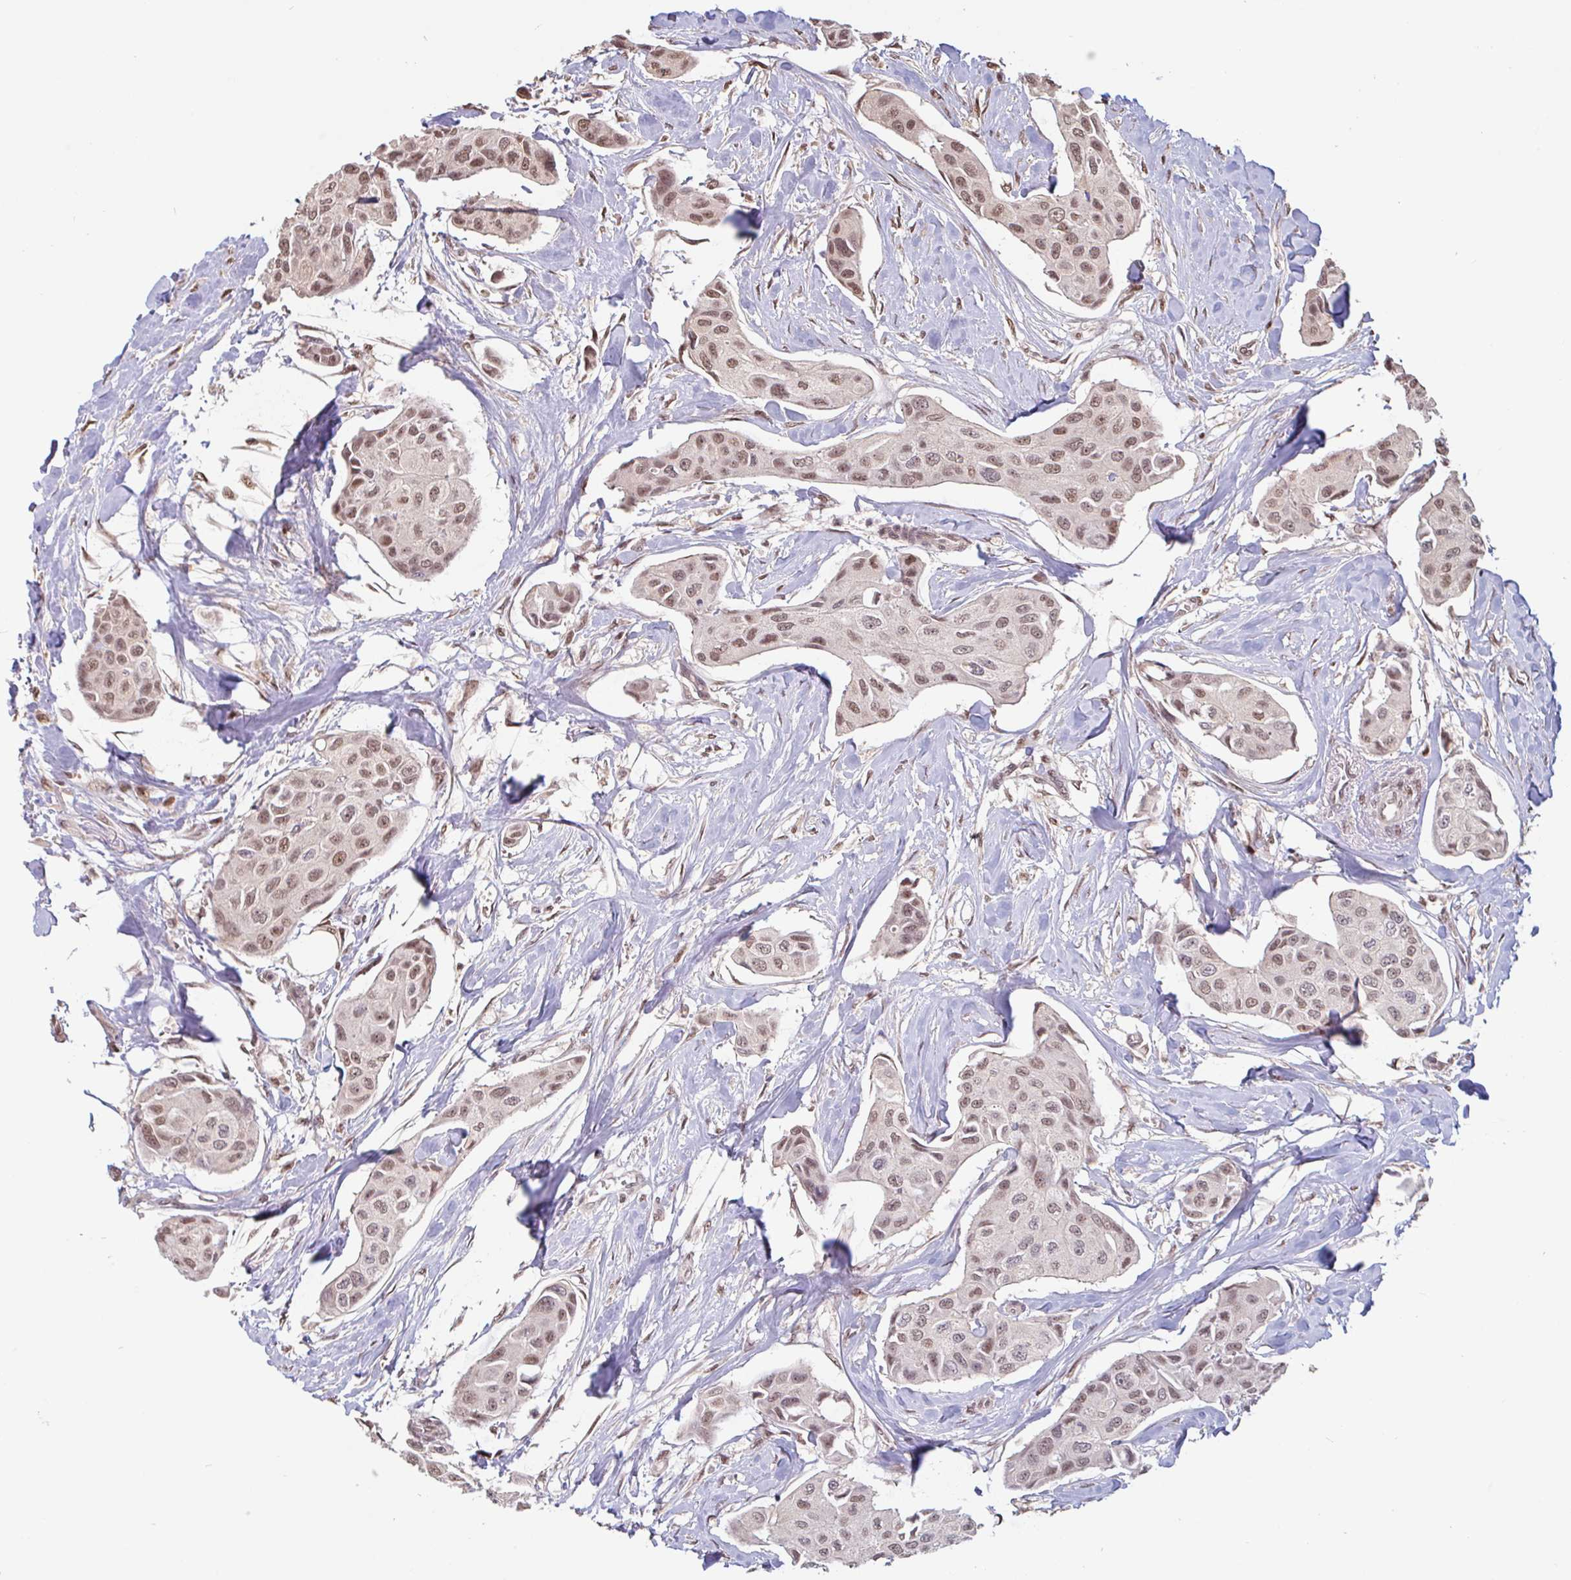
{"staining": {"intensity": "moderate", "quantity": ">75%", "location": "nuclear"}, "tissue": "breast cancer", "cell_type": "Tumor cells", "image_type": "cancer", "snomed": [{"axis": "morphology", "description": "Duct carcinoma"}, {"axis": "topography", "description": "Breast"}, {"axis": "topography", "description": "Lymph node"}], "caption": "IHC (DAB) staining of human breast cancer displays moderate nuclear protein staining in approximately >75% of tumor cells.", "gene": "DR1", "patient": {"sex": "female", "age": 80}}